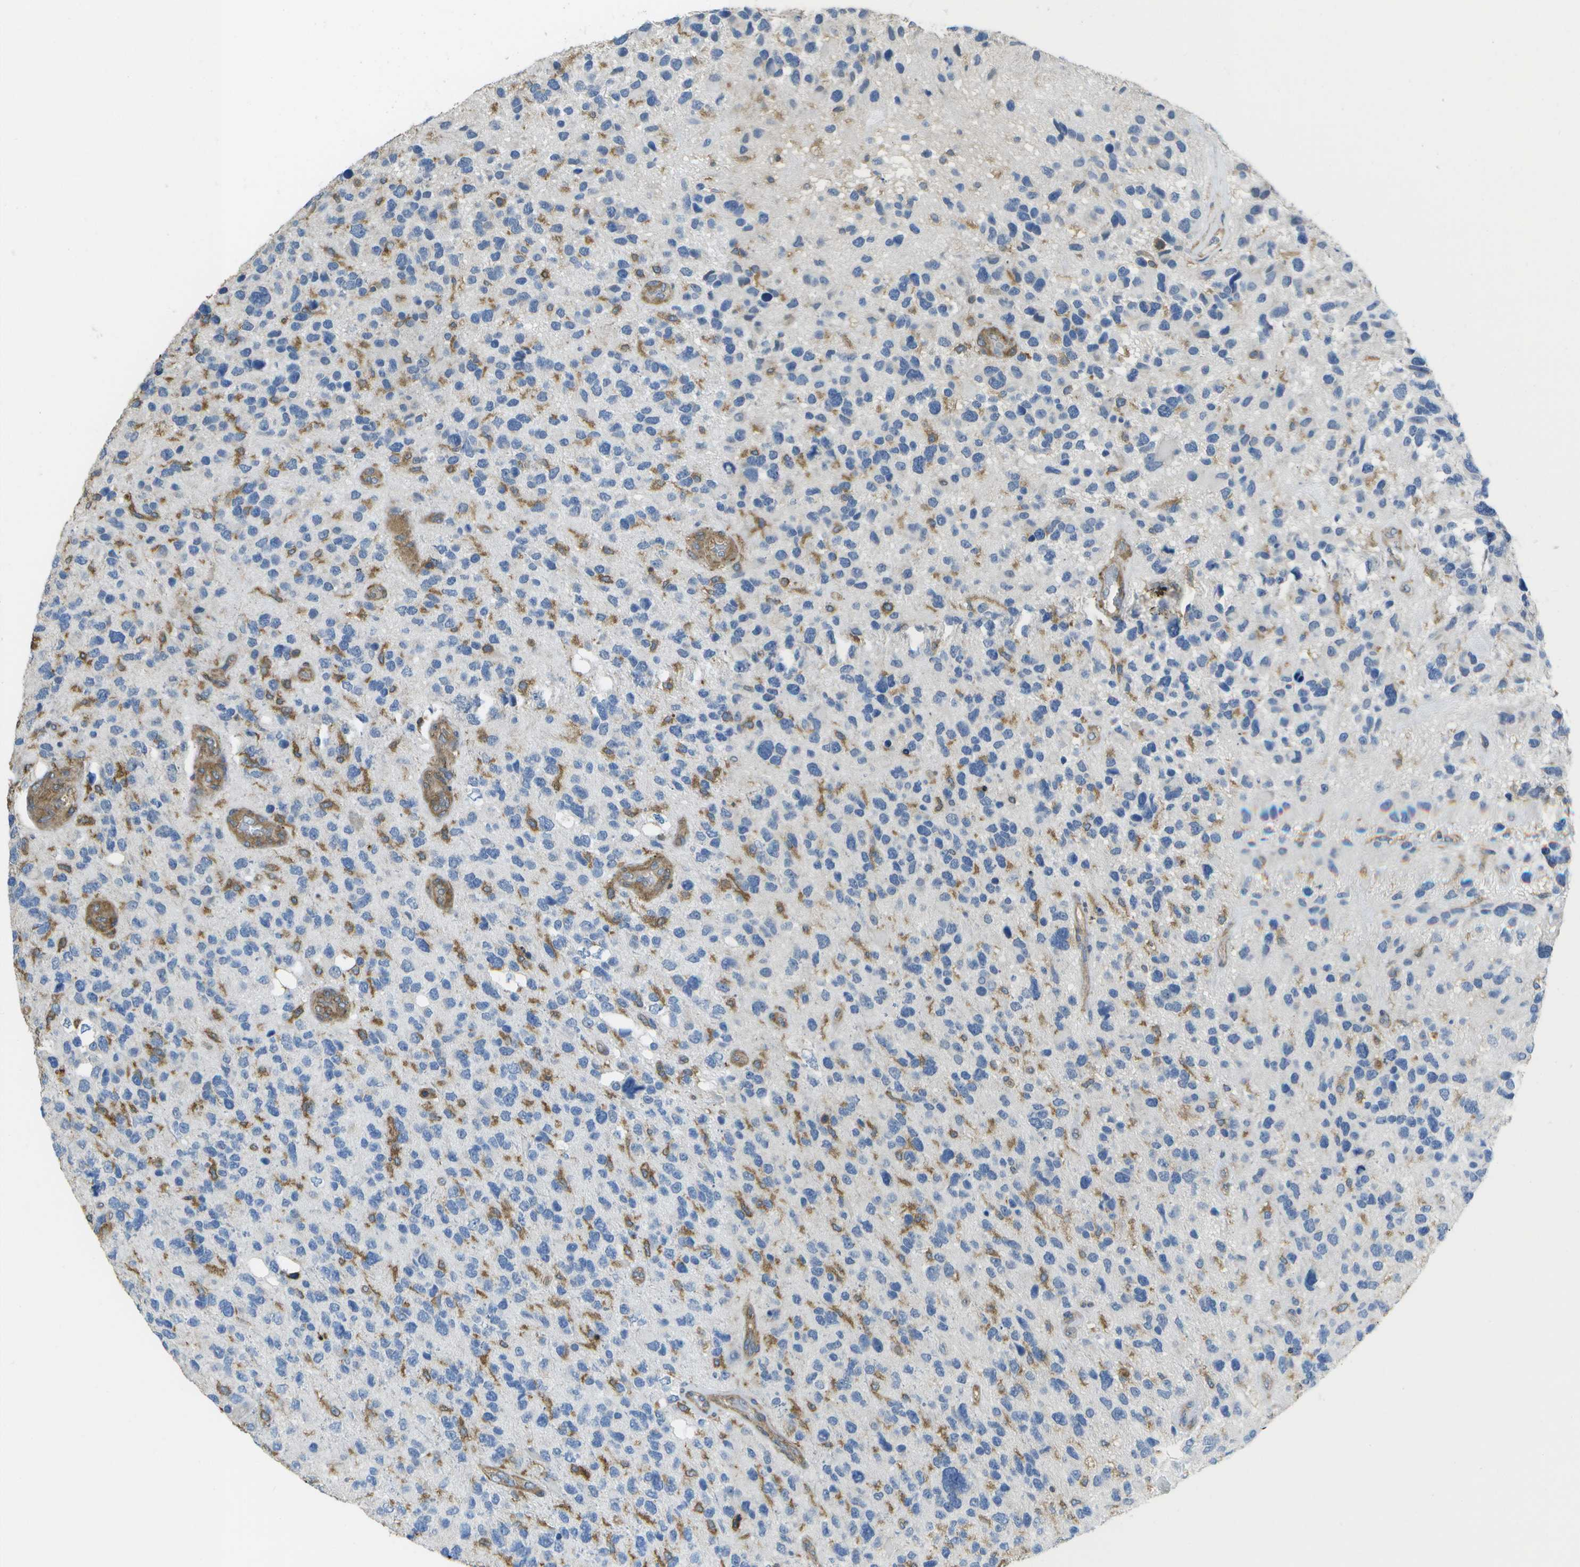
{"staining": {"intensity": "negative", "quantity": "none", "location": "none"}, "tissue": "glioma", "cell_type": "Tumor cells", "image_type": "cancer", "snomed": [{"axis": "morphology", "description": "Glioma, malignant, High grade"}, {"axis": "topography", "description": "Brain"}], "caption": "Malignant glioma (high-grade) stained for a protein using immunohistochemistry (IHC) displays no staining tumor cells.", "gene": "RCSD1", "patient": {"sex": "female", "age": 58}}